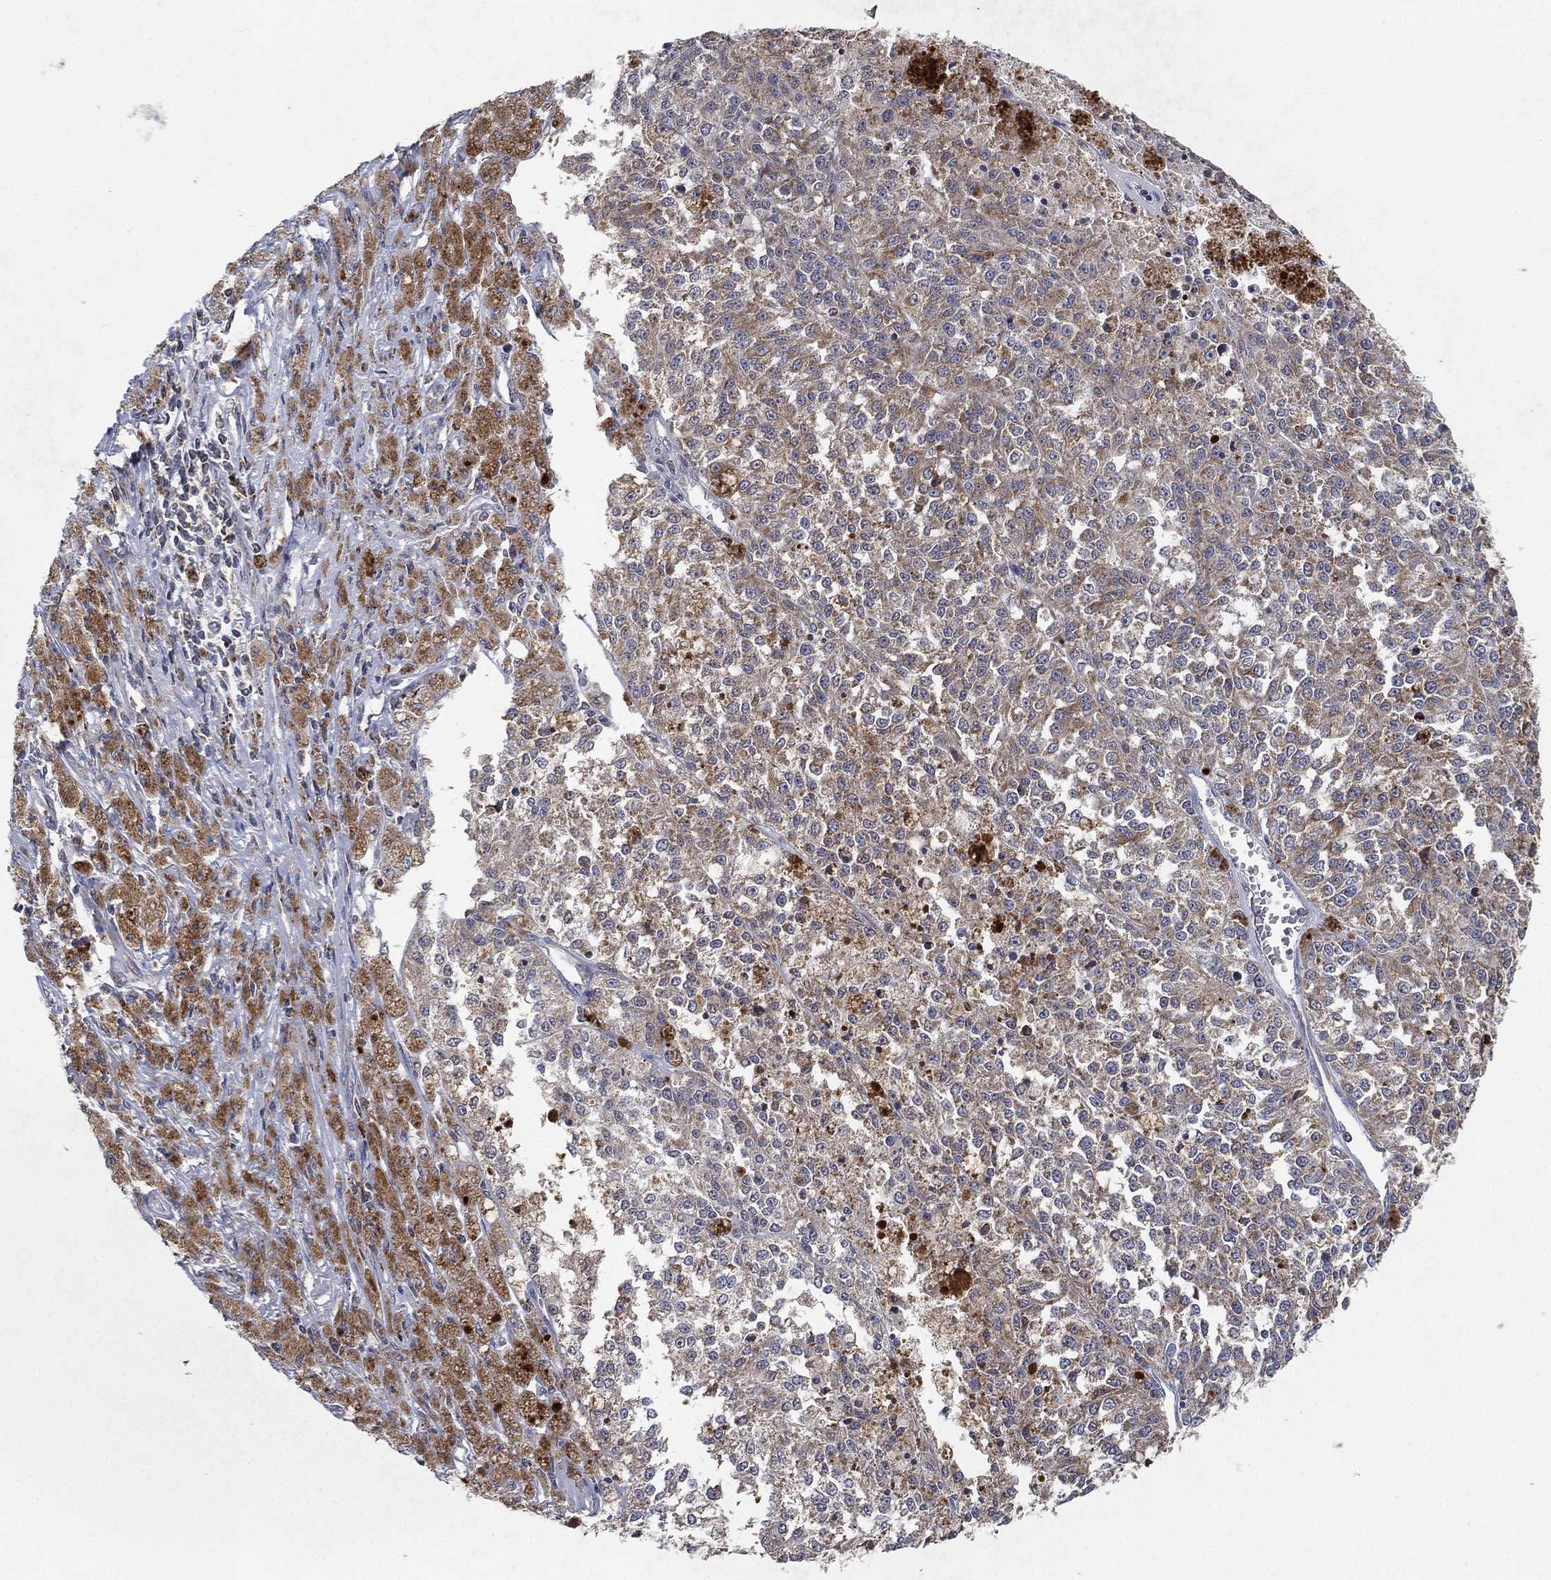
{"staining": {"intensity": "weak", "quantity": ">75%", "location": "cytoplasmic/membranous"}, "tissue": "melanoma", "cell_type": "Tumor cells", "image_type": "cancer", "snomed": [{"axis": "morphology", "description": "Malignant melanoma, Metastatic site"}, {"axis": "topography", "description": "Lymph node"}], "caption": "An immunohistochemistry (IHC) histopathology image of tumor tissue is shown. Protein staining in brown highlights weak cytoplasmic/membranous positivity in melanoma within tumor cells.", "gene": "PSMG4", "patient": {"sex": "female", "age": 64}}